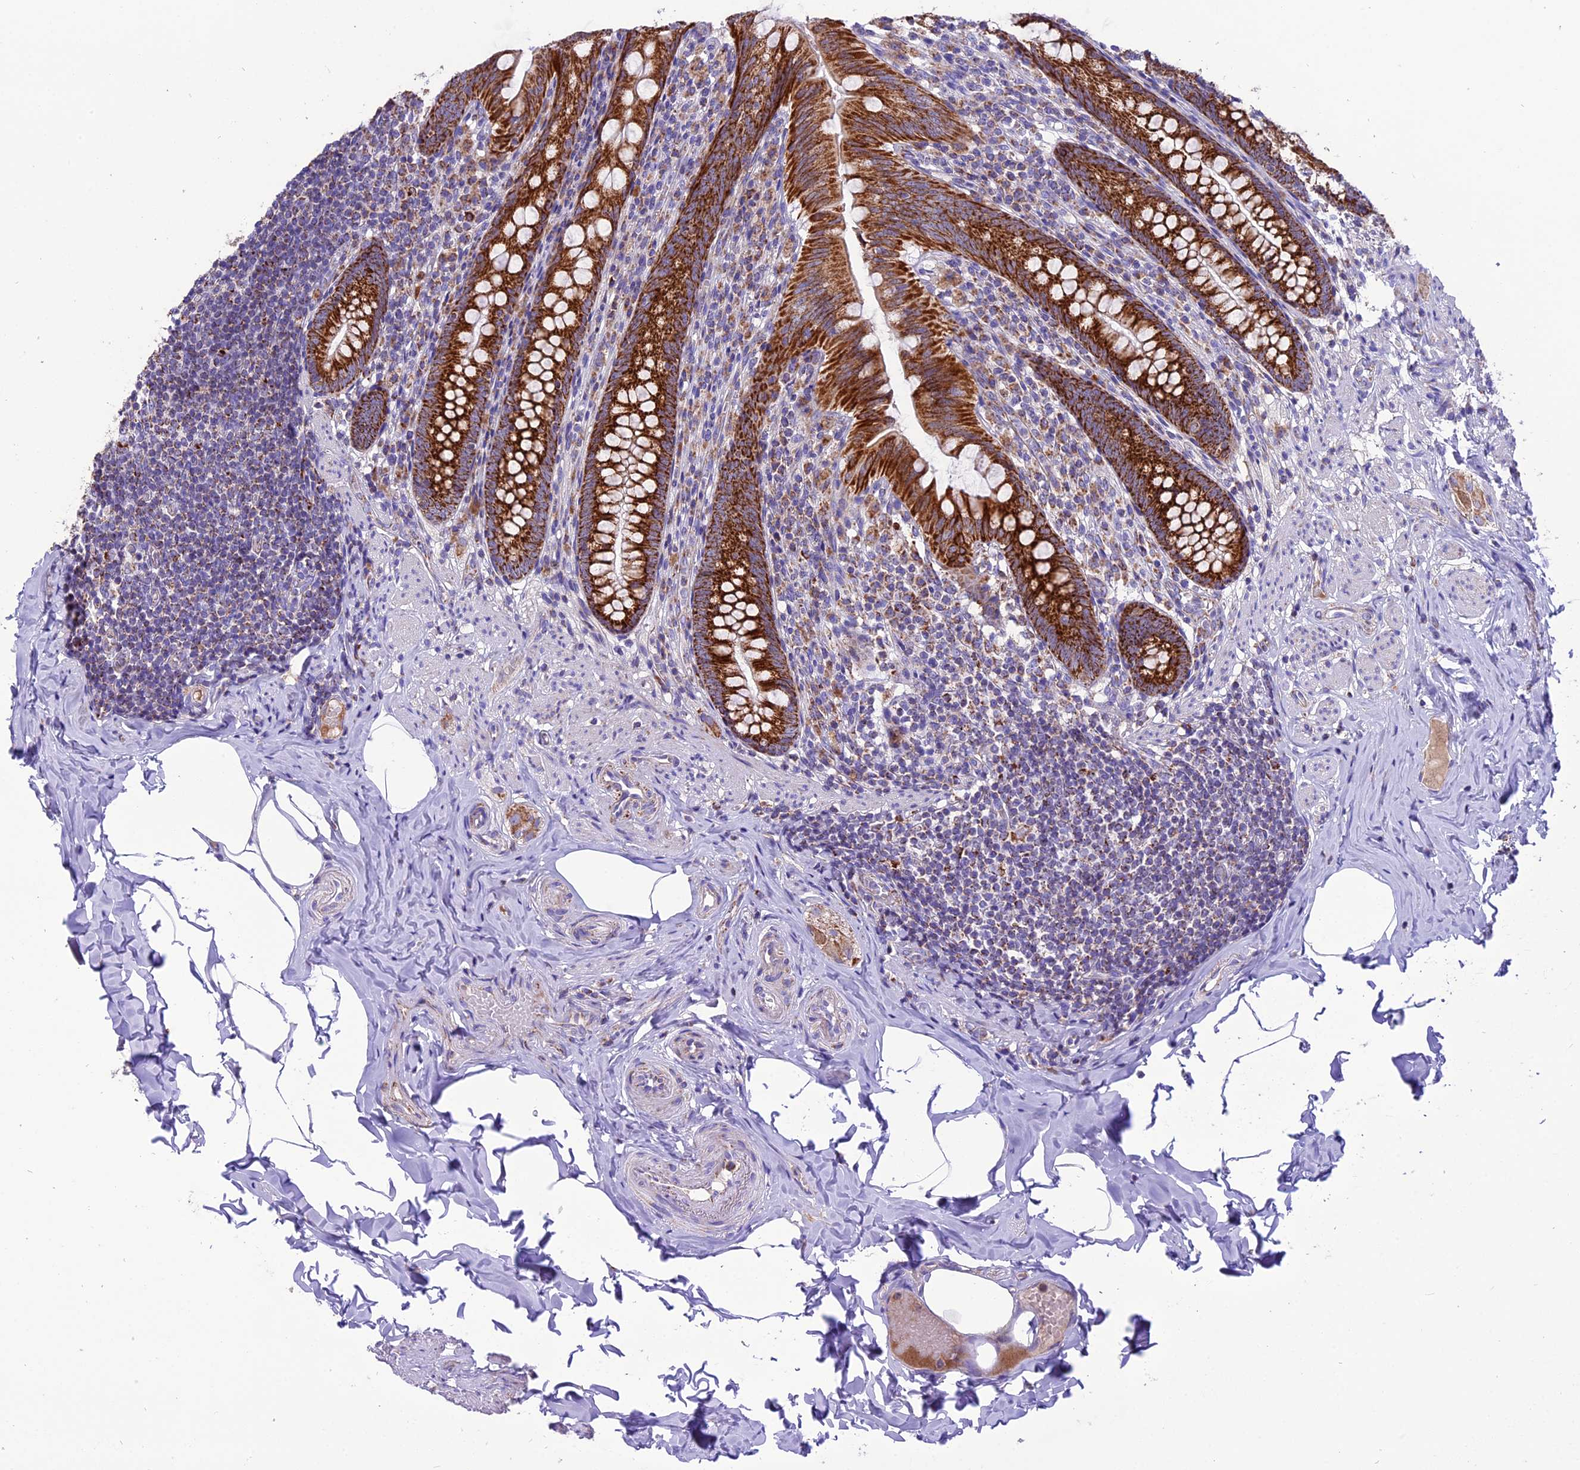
{"staining": {"intensity": "strong", "quantity": ">75%", "location": "cytoplasmic/membranous"}, "tissue": "appendix", "cell_type": "Glandular cells", "image_type": "normal", "snomed": [{"axis": "morphology", "description": "Normal tissue, NOS"}, {"axis": "topography", "description": "Appendix"}], "caption": "Immunohistochemical staining of benign human appendix demonstrates >75% levels of strong cytoplasmic/membranous protein staining in about >75% of glandular cells.", "gene": "MRPS34", "patient": {"sex": "male", "age": 55}}